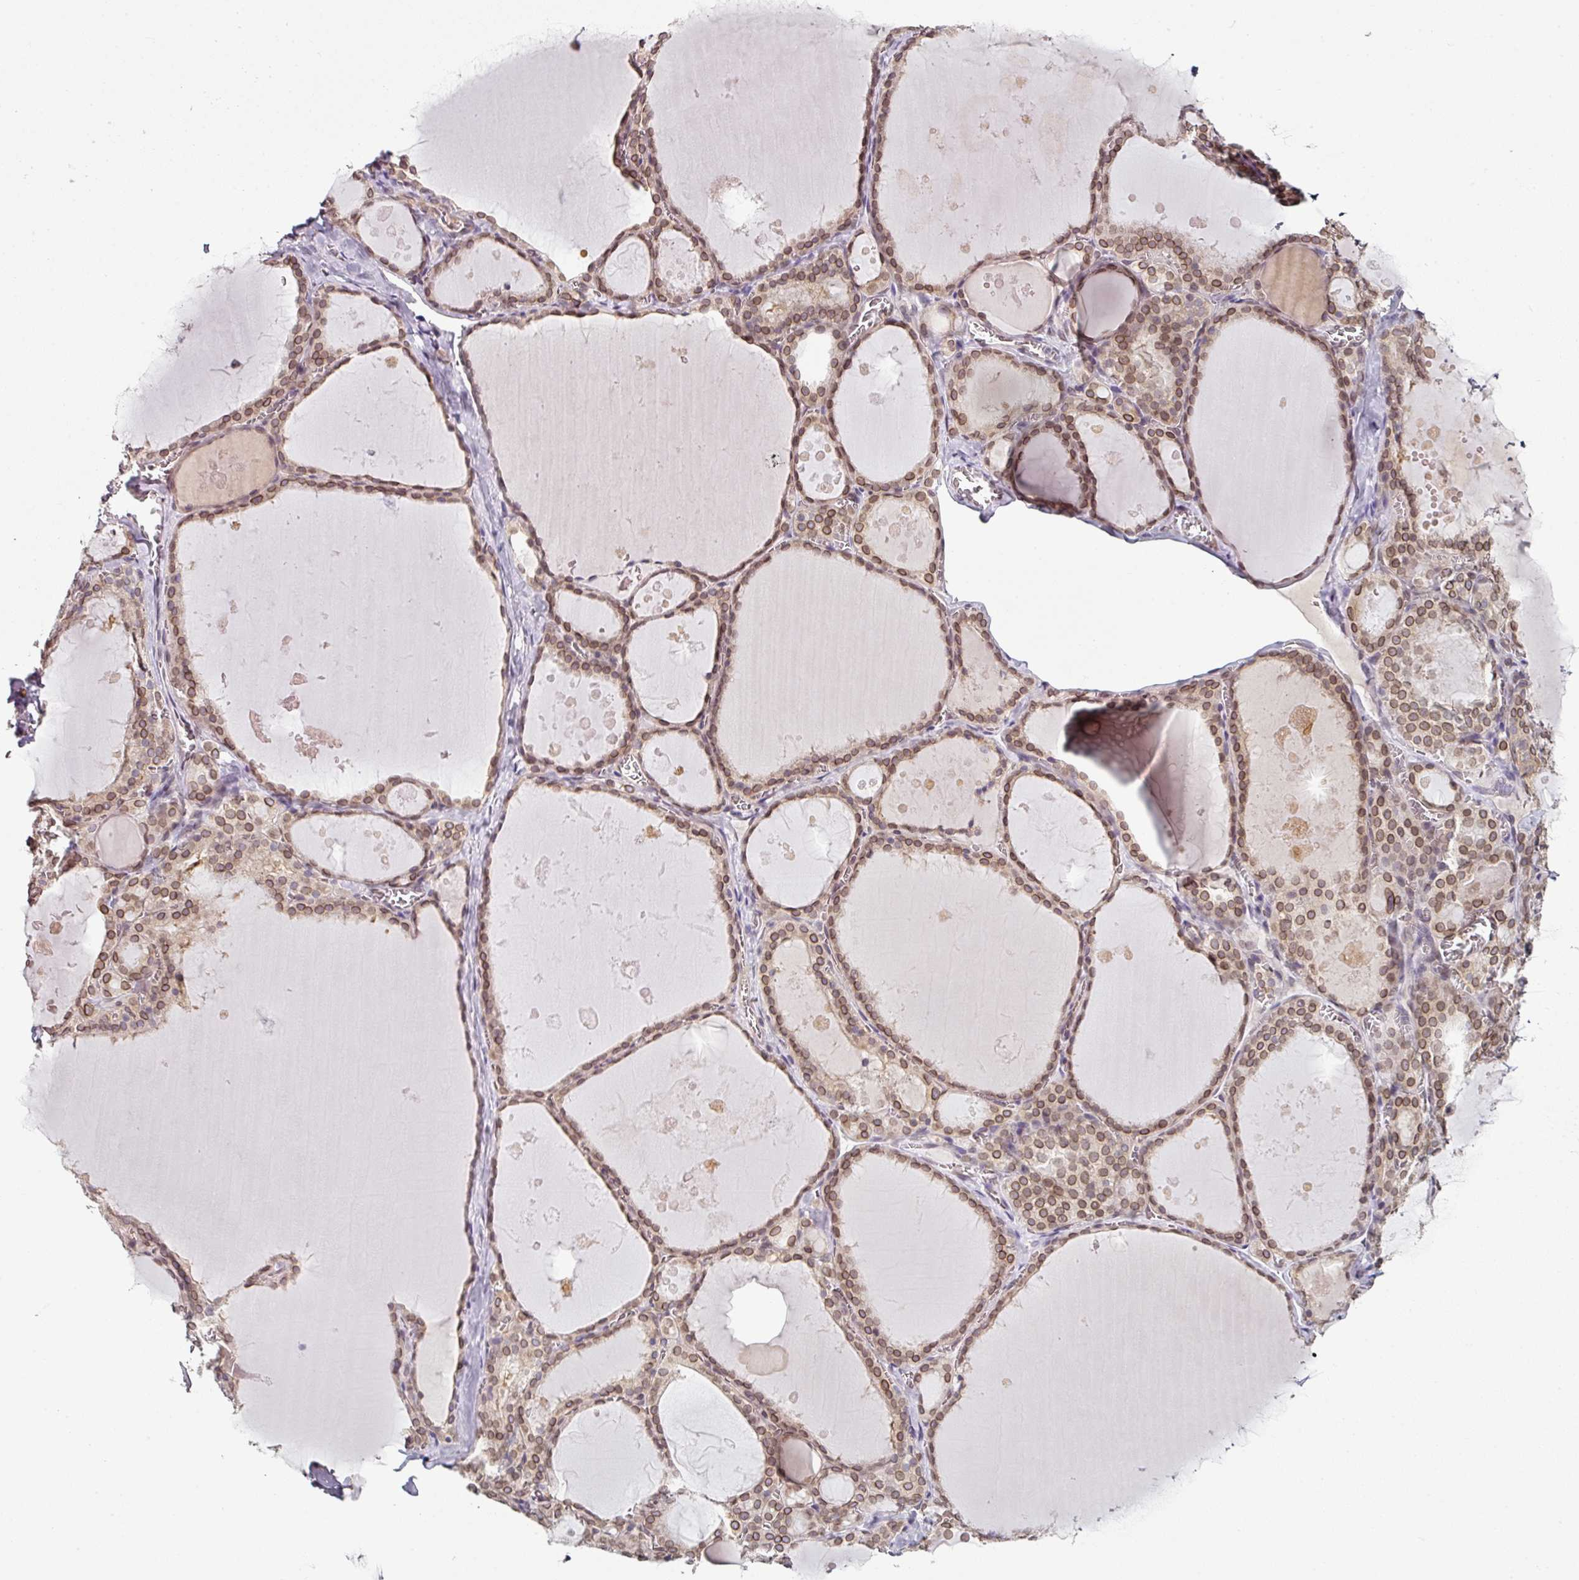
{"staining": {"intensity": "moderate", "quantity": ">75%", "location": "cytoplasmic/membranous,nuclear"}, "tissue": "thyroid gland", "cell_type": "Glandular cells", "image_type": "normal", "snomed": [{"axis": "morphology", "description": "Normal tissue, NOS"}, {"axis": "topography", "description": "Thyroid gland"}], "caption": "Protein expression analysis of benign human thyroid gland reveals moderate cytoplasmic/membranous,nuclear expression in approximately >75% of glandular cells. (DAB (3,3'-diaminobenzidine) IHC with brightfield microscopy, high magnification).", "gene": "RANGAP1", "patient": {"sex": "male", "age": 56}}